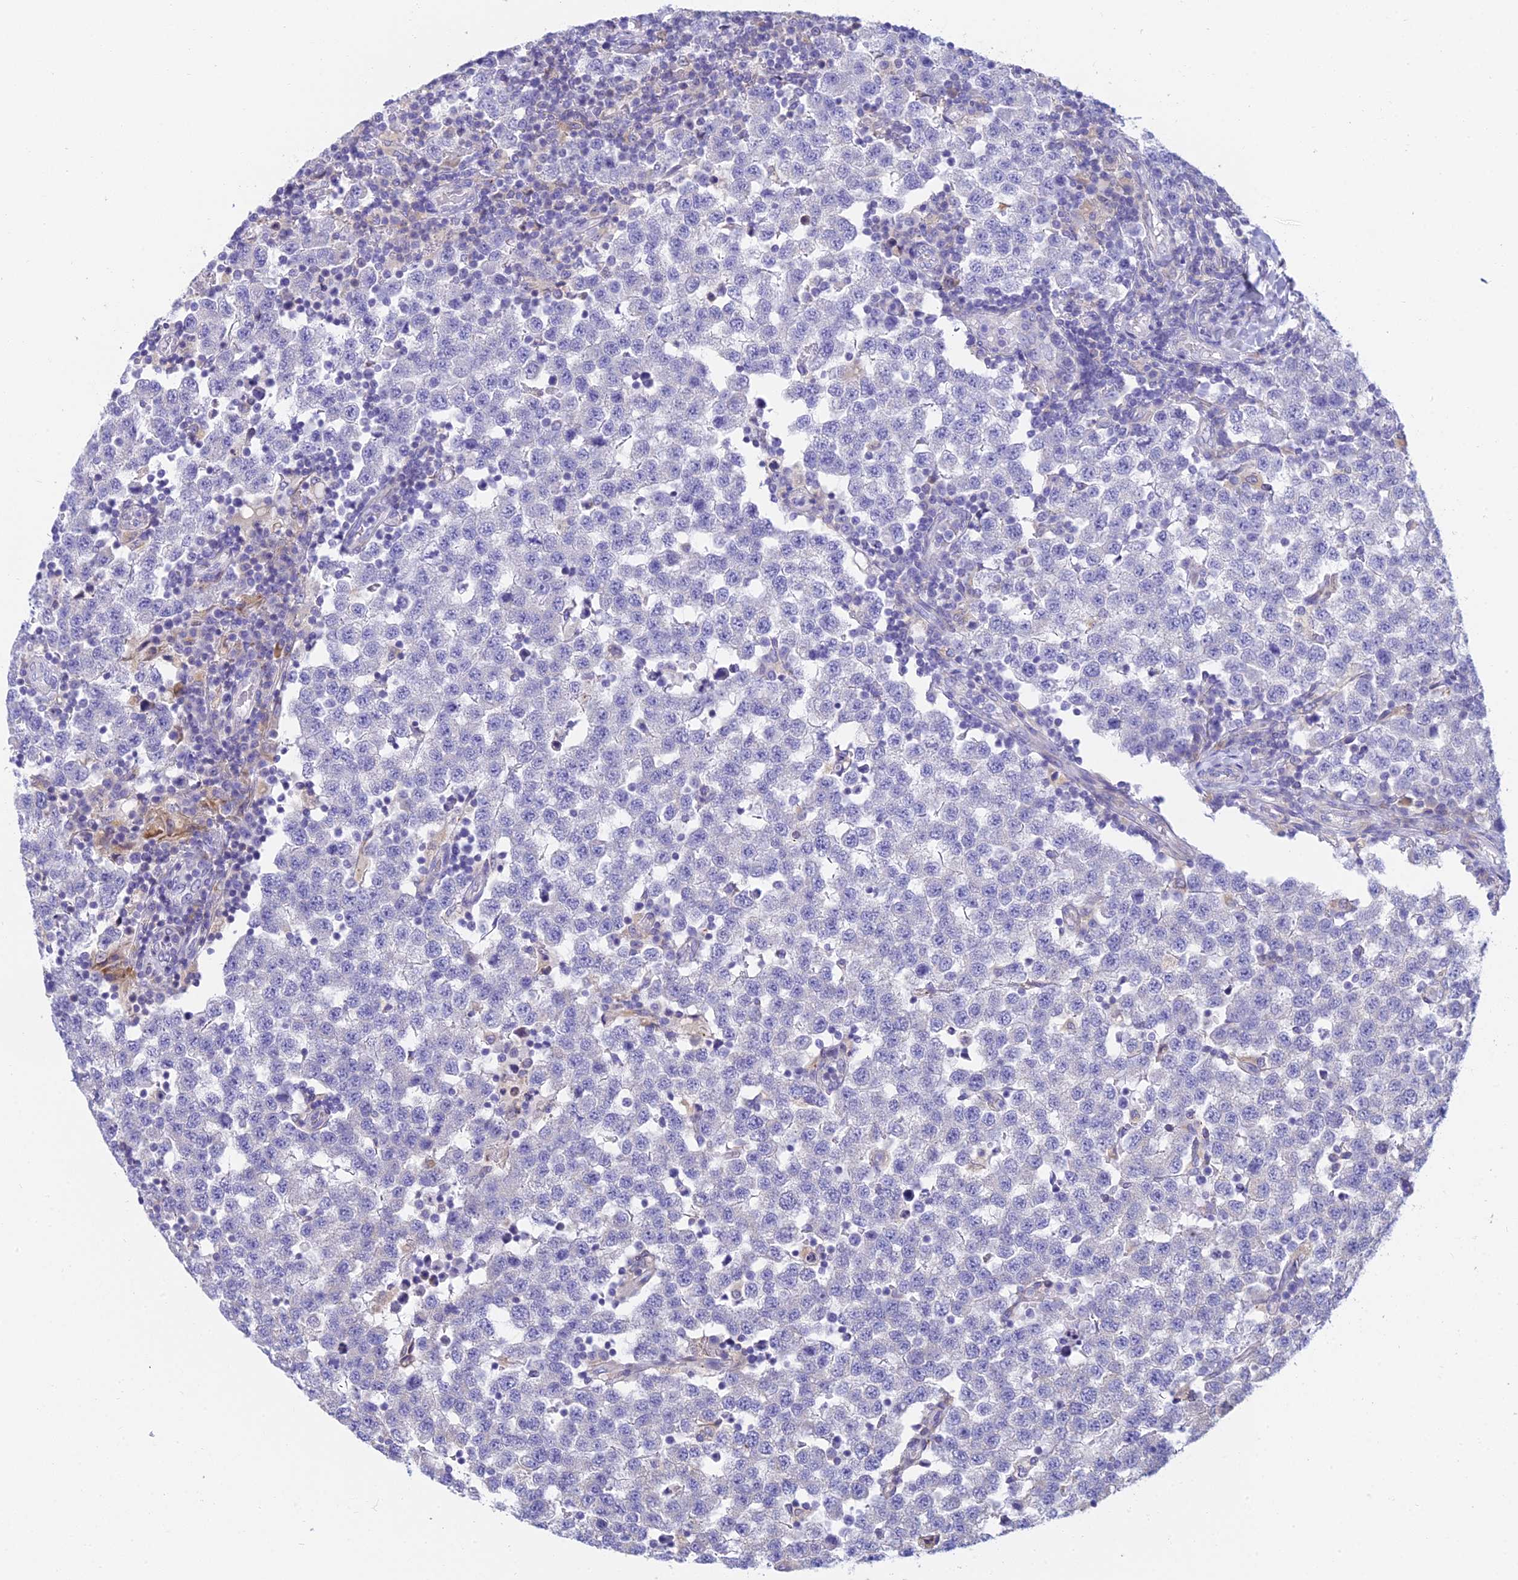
{"staining": {"intensity": "negative", "quantity": "none", "location": "none"}, "tissue": "testis cancer", "cell_type": "Tumor cells", "image_type": "cancer", "snomed": [{"axis": "morphology", "description": "Seminoma, NOS"}, {"axis": "topography", "description": "Testis"}], "caption": "A high-resolution micrograph shows immunohistochemistry (IHC) staining of seminoma (testis), which reveals no significant expression in tumor cells.", "gene": "CLCN7", "patient": {"sex": "male", "age": 34}}